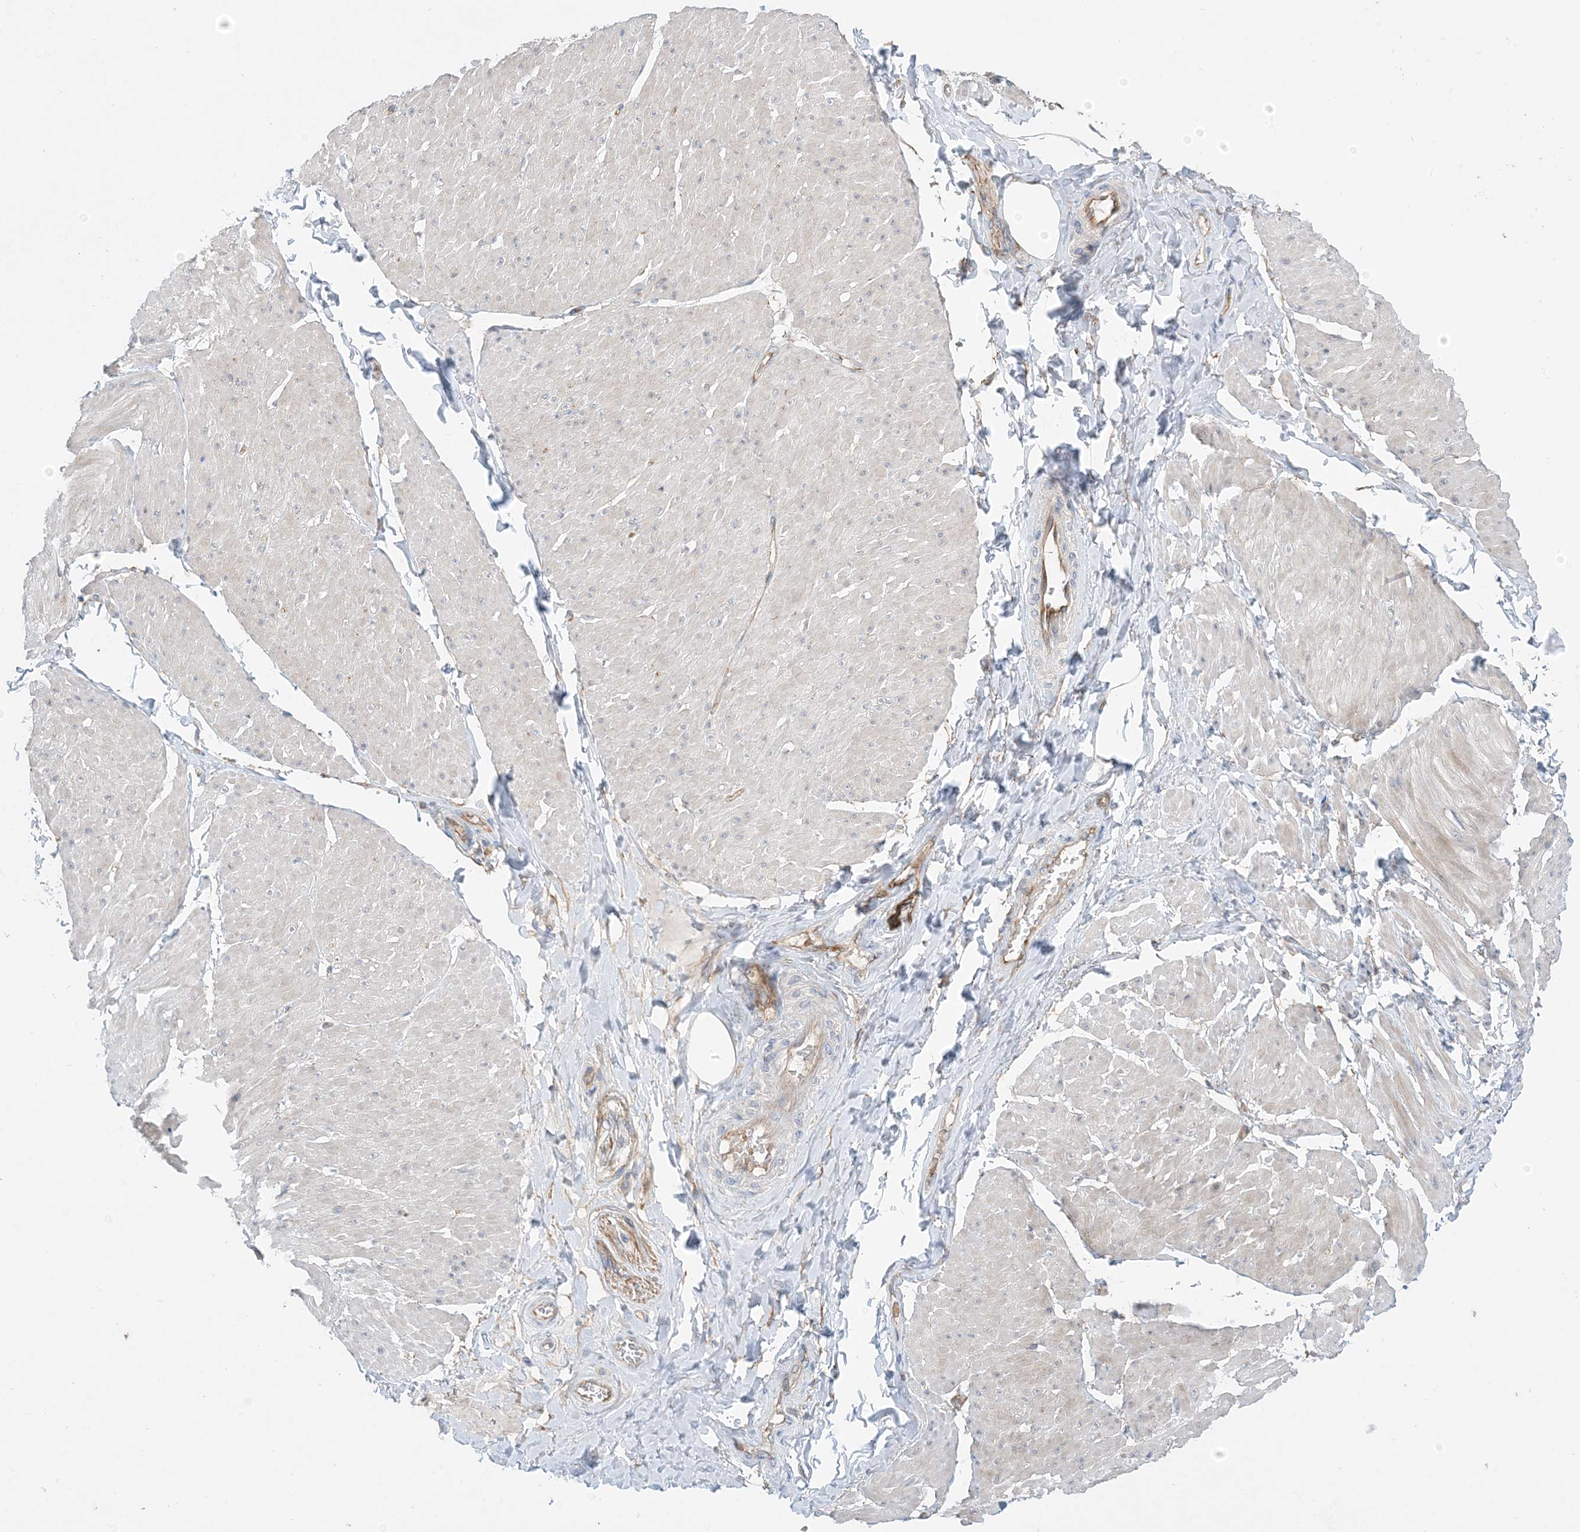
{"staining": {"intensity": "weak", "quantity": "<25%", "location": "cytoplasmic/membranous"}, "tissue": "smooth muscle", "cell_type": "Smooth muscle cells", "image_type": "normal", "snomed": [{"axis": "morphology", "description": "Urothelial carcinoma, High grade"}, {"axis": "topography", "description": "Urinary bladder"}], "caption": "Smooth muscle was stained to show a protein in brown. There is no significant staining in smooth muscle cells. (Brightfield microscopy of DAB immunohistochemistry at high magnification).", "gene": "AOC1", "patient": {"sex": "male", "age": 46}}